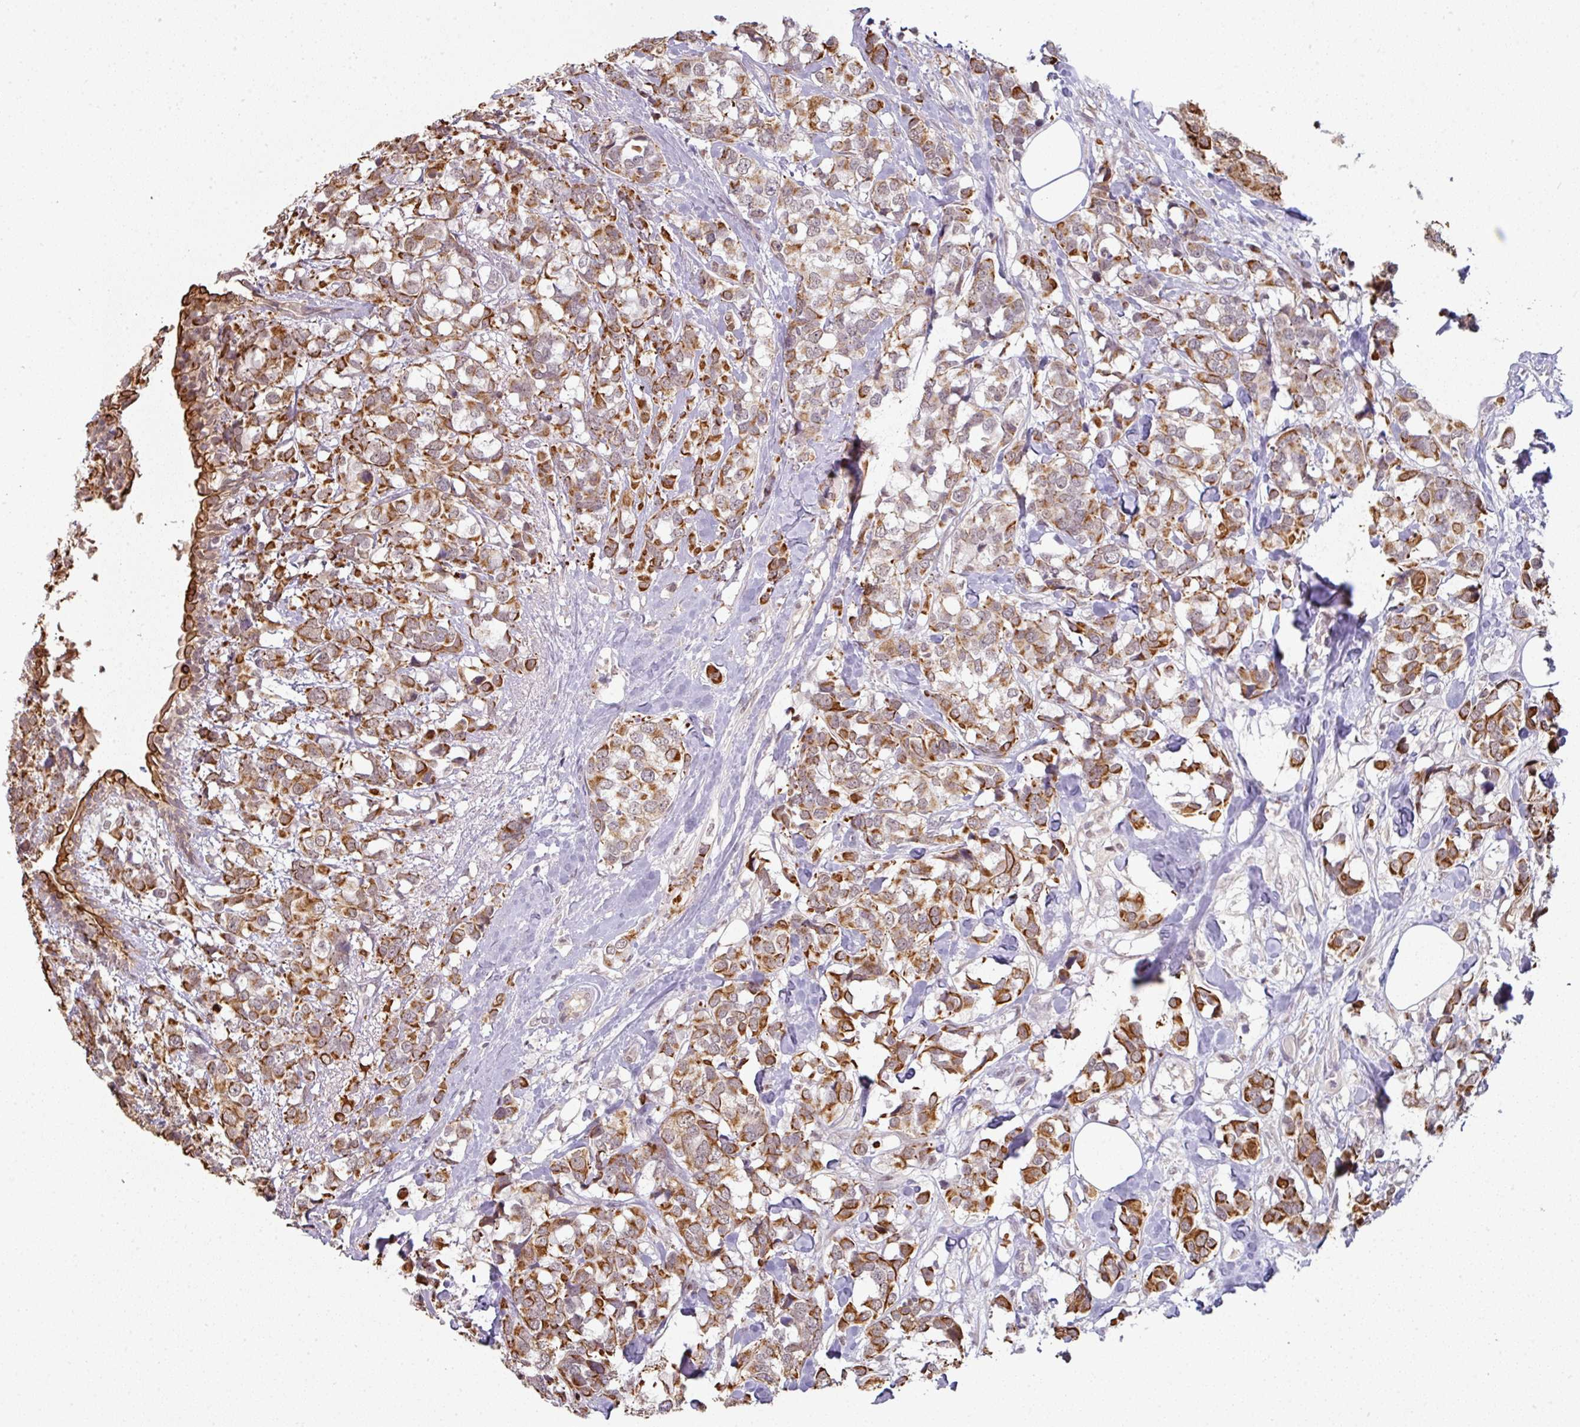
{"staining": {"intensity": "moderate", "quantity": "25%-75%", "location": "cytoplasmic/membranous"}, "tissue": "breast cancer", "cell_type": "Tumor cells", "image_type": "cancer", "snomed": [{"axis": "morphology", "description": "Lobular carcinoma"}, {"axis": "topography", "description": "Breast"}], "caption": "A brown stain shows moderate cytoplasmic/membranous staining of a protein in breast cancer (lobular carcinoma) tumor cells. (DAB = brown stain, brightfield microscopy at high magnification).", "gene": "GTF2H3", "patient": {"sex": "female", "age": 59}}